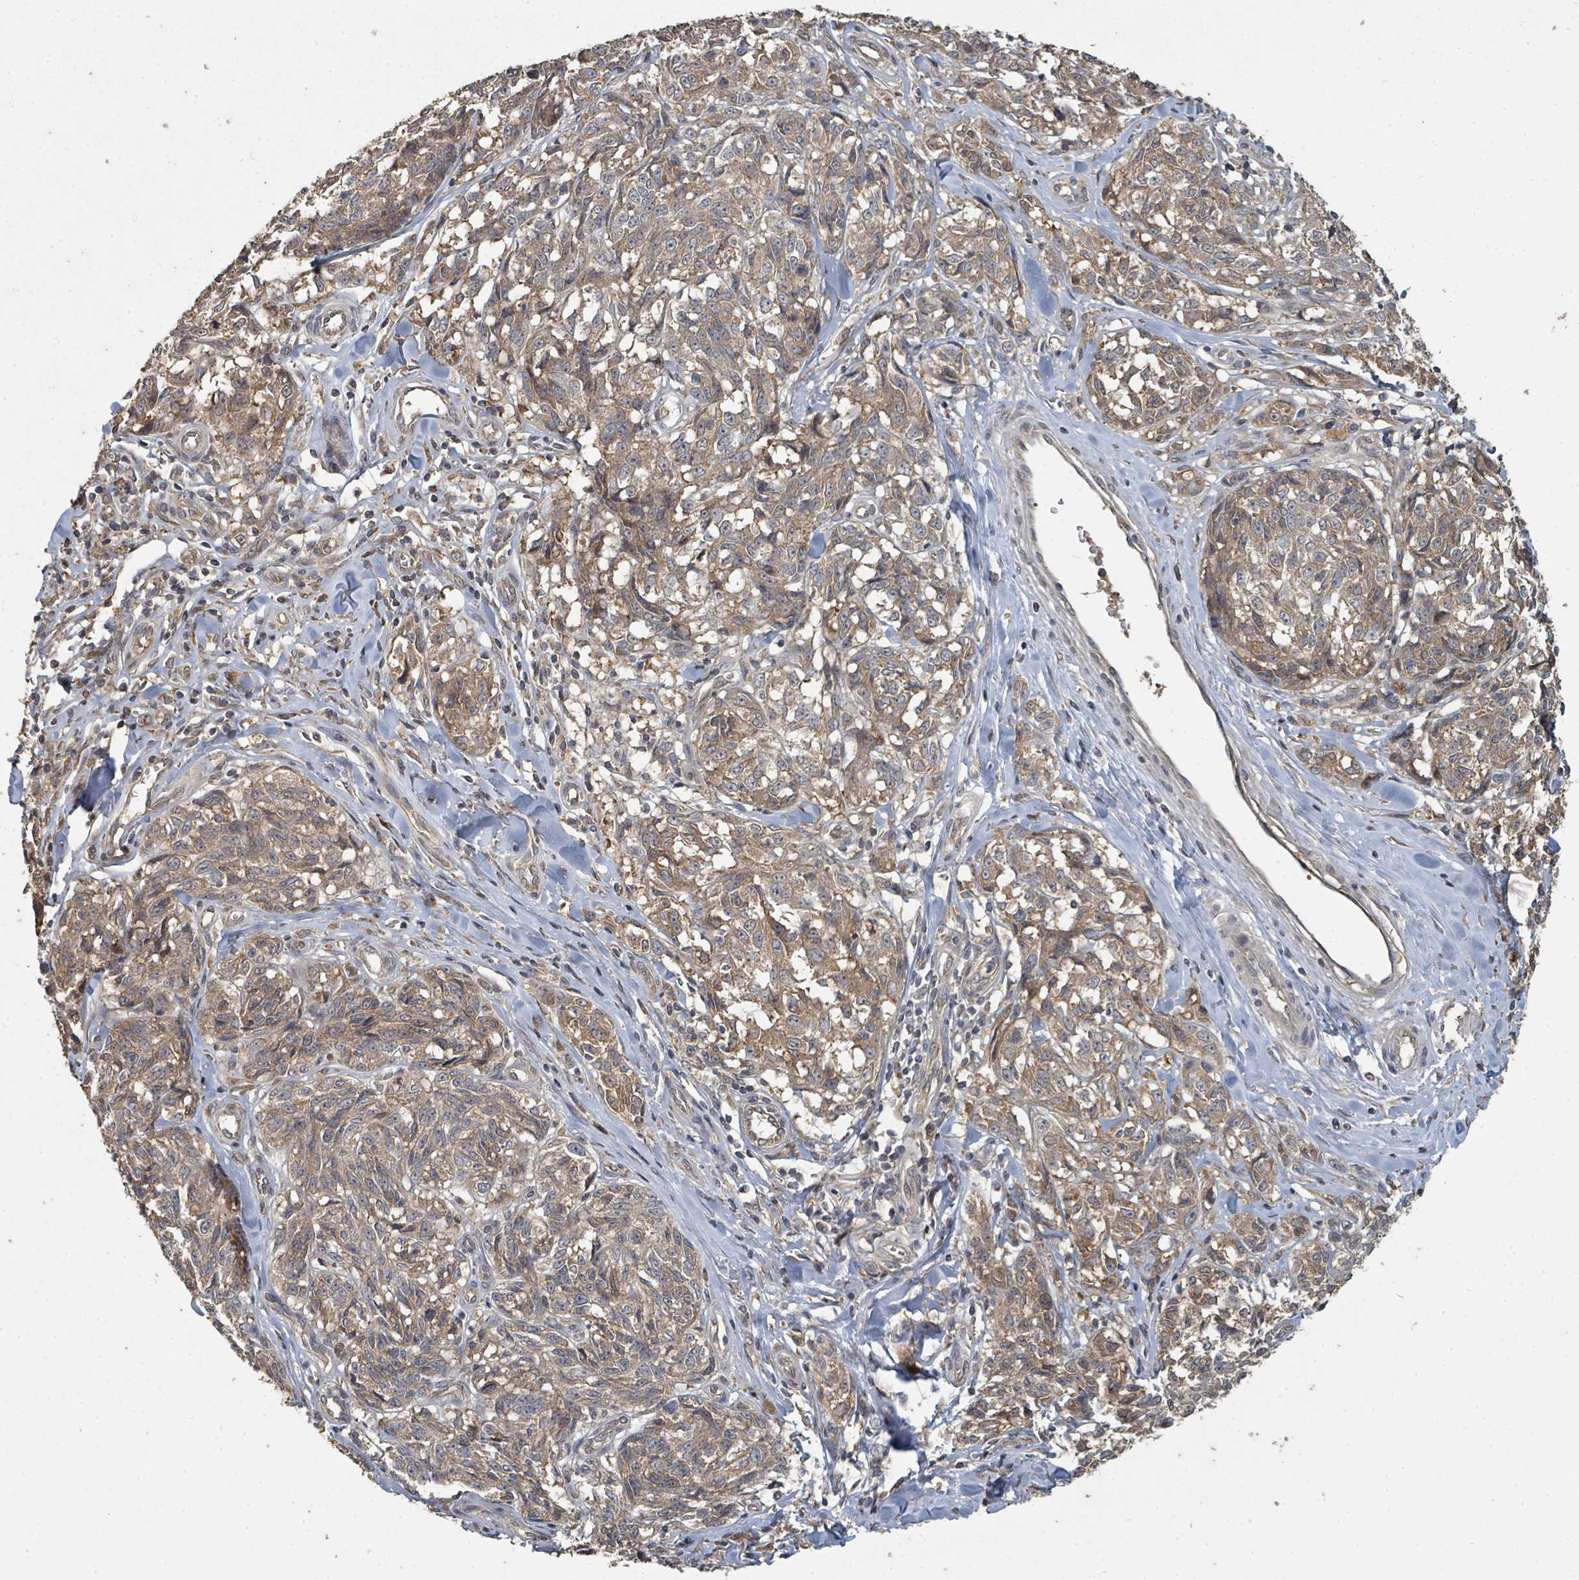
{"staining": {"intensity": "moderate", "quantity": ">75%", "location": "cytoplasmic/membranous"}, "tissue": "melanoma", "cell_type": "Tumor cells", "image_type": "cancer", "snomed": [{"axis": "morphology", "description": "Normal tissue, NOS"}, {"axis": "morphology", "description": "Malignant melanoma, NOS"}, {"axis": "topography", "description": "Skin"}], "caption": "The immunohistochemical stain highlights moderate cytoplasmic/membranous expression in tumor cells of malignant melanoma tissue.", "gene": "WDFY1", "patient": {"sex": "female", "age": 64}}